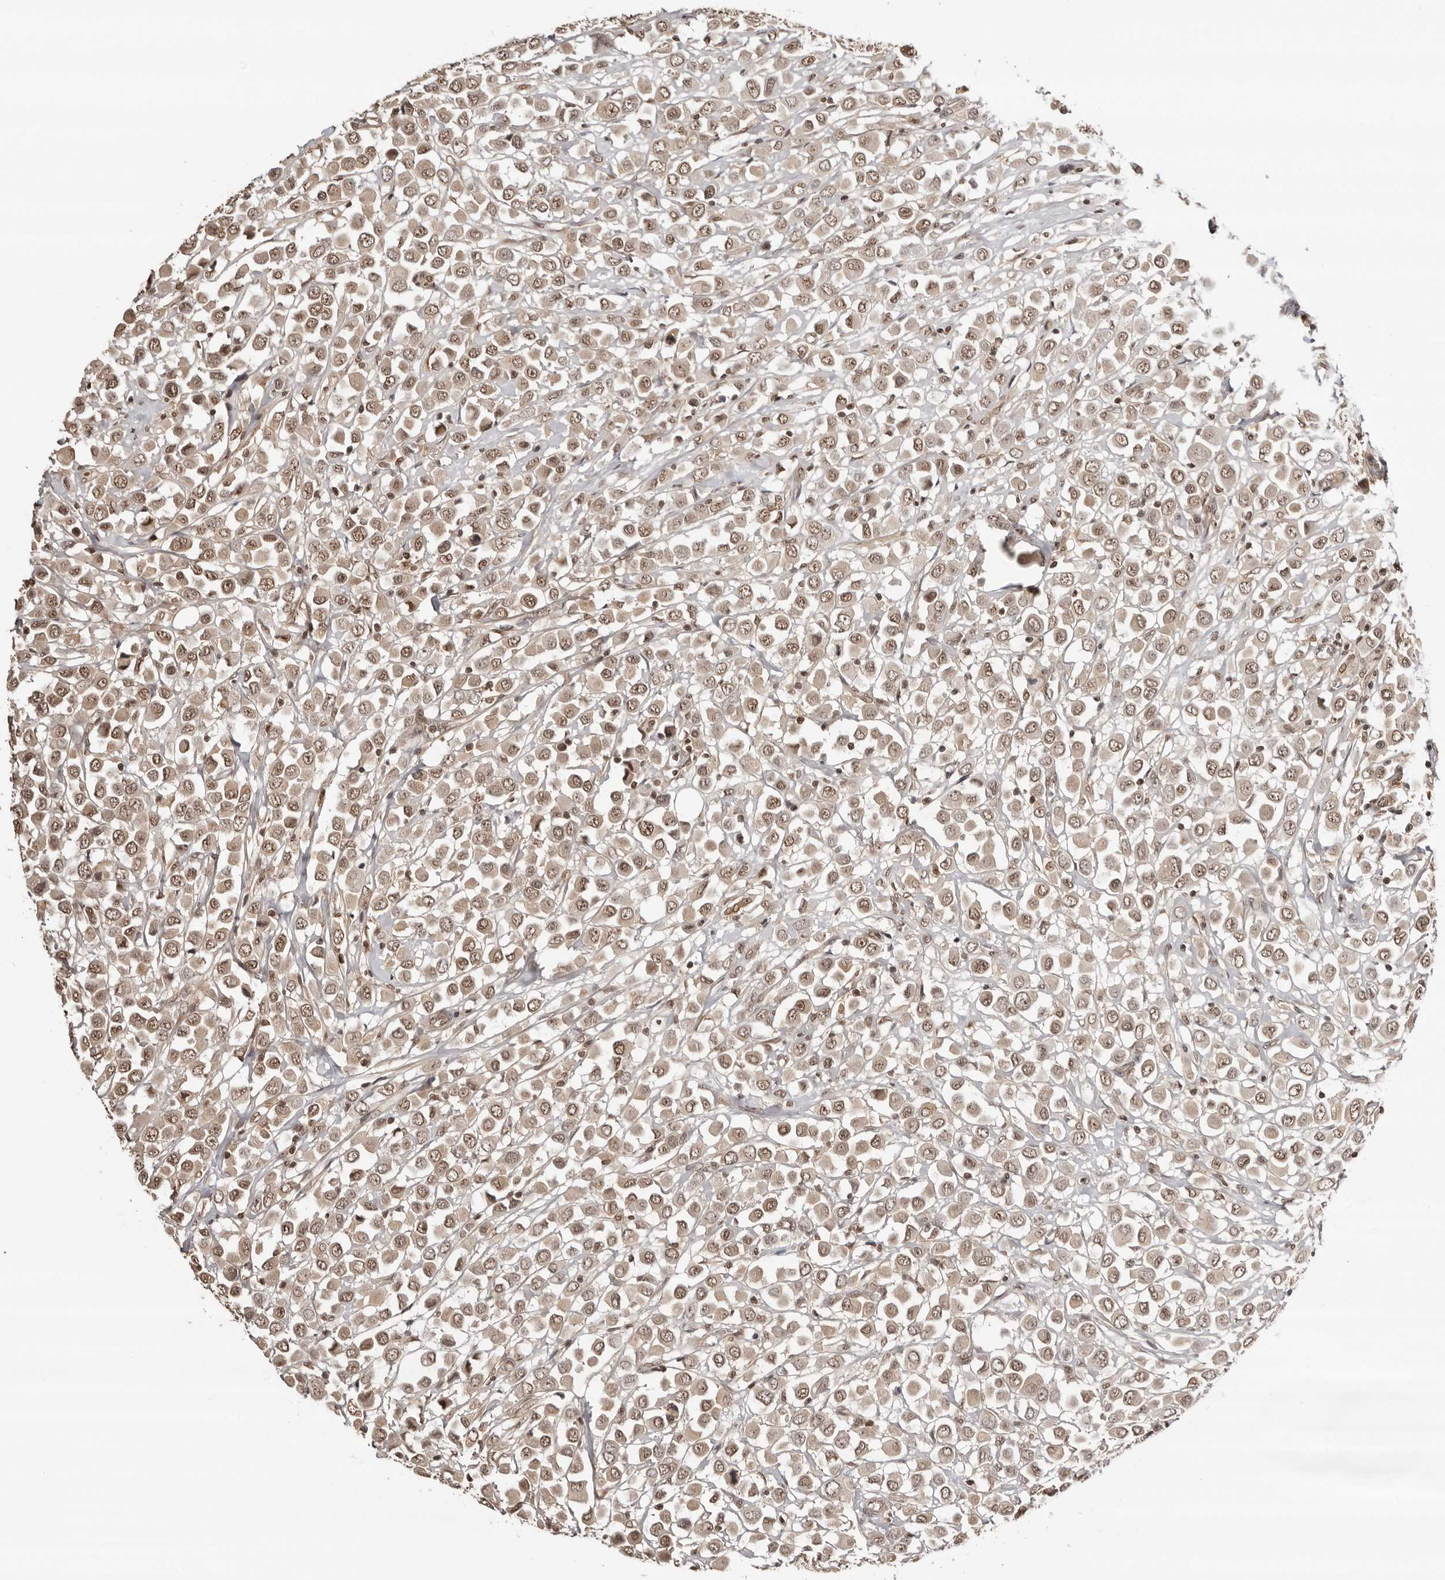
{"staining": {"intensity": "weak", "quantity": ">75%", "location": "cytoplasmic/membranous,nuclear"}, "tissue": "breast cancer", "cell_type": "Tumor cells", "image_type": "cancer", "snomed": [{"axis": "morphology", "description": "Duct carcinoma"}, {"axis": "topography", "description": "Breast"}], "caption": "Brown immunohistochemical staining in human breast infiltrating ductal carcinoma demonstrates weak cytoplasmic/membranous and nuclear staining in about >75% of tumor cells.", "gene": "SDE2", "patient": {"sex": "female", "age": 61}}